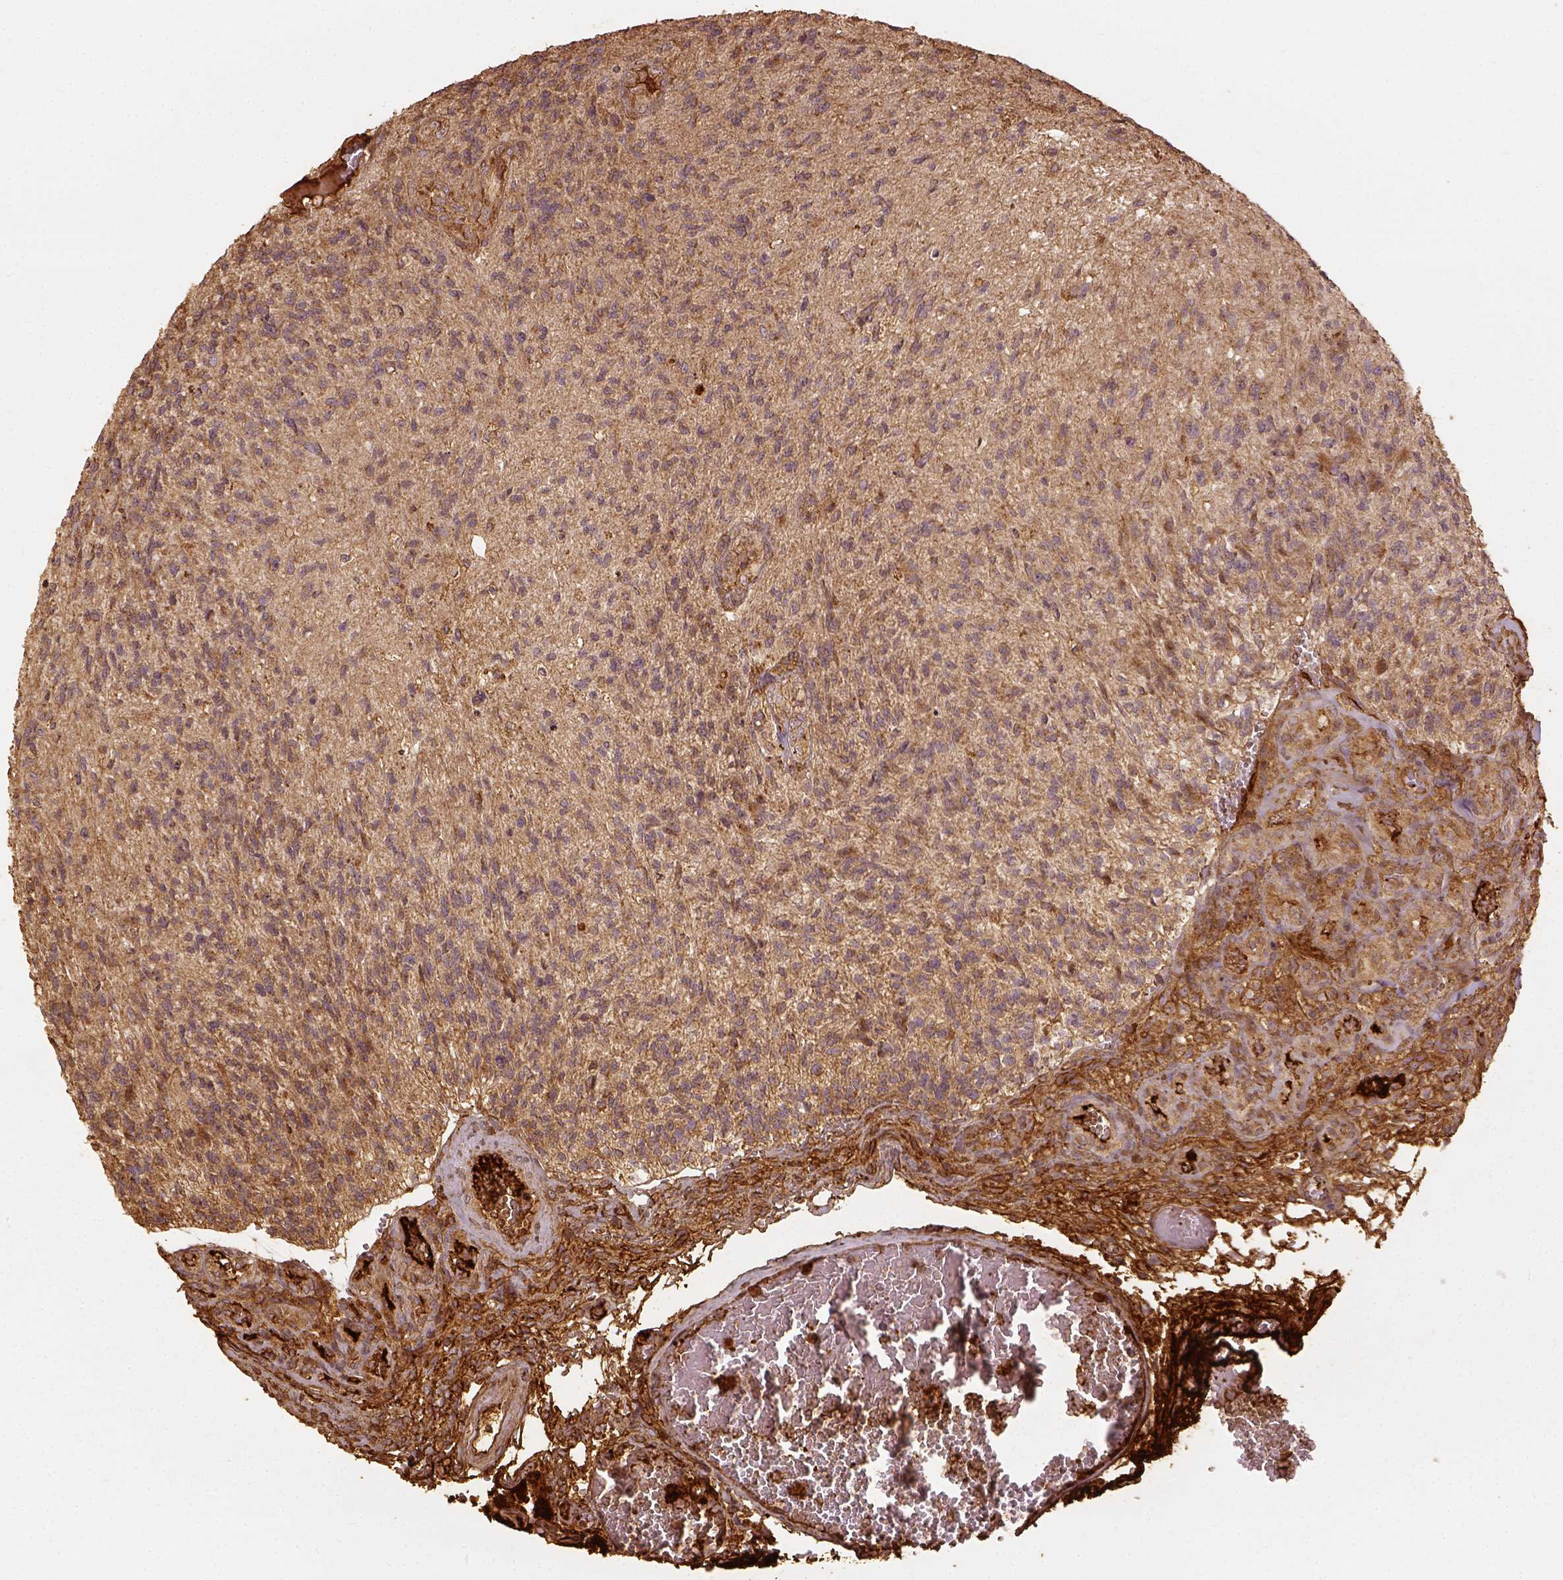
{"staining": {"intensity": "moderate", "quantity": ">75%", "location": "cytoplasmic/membranous"}, "tissue": "glioma", "cell_type": "Tumor cells", "image_type": "cancer", "snomed": [{"axis": "morphology", "description": "Glioma, malignant, High grade"}, {"axis": "topography", "description": "Brain"}], "caption": "IHC image of human malignant high-grade glioma stained for a protein (brown), which displays medium levels of moderate cytoplasmic/membranous staining in about >75% of tumor cells.", "gene": "VEGFA", "patient": {"sex": "male", "age": 56}}